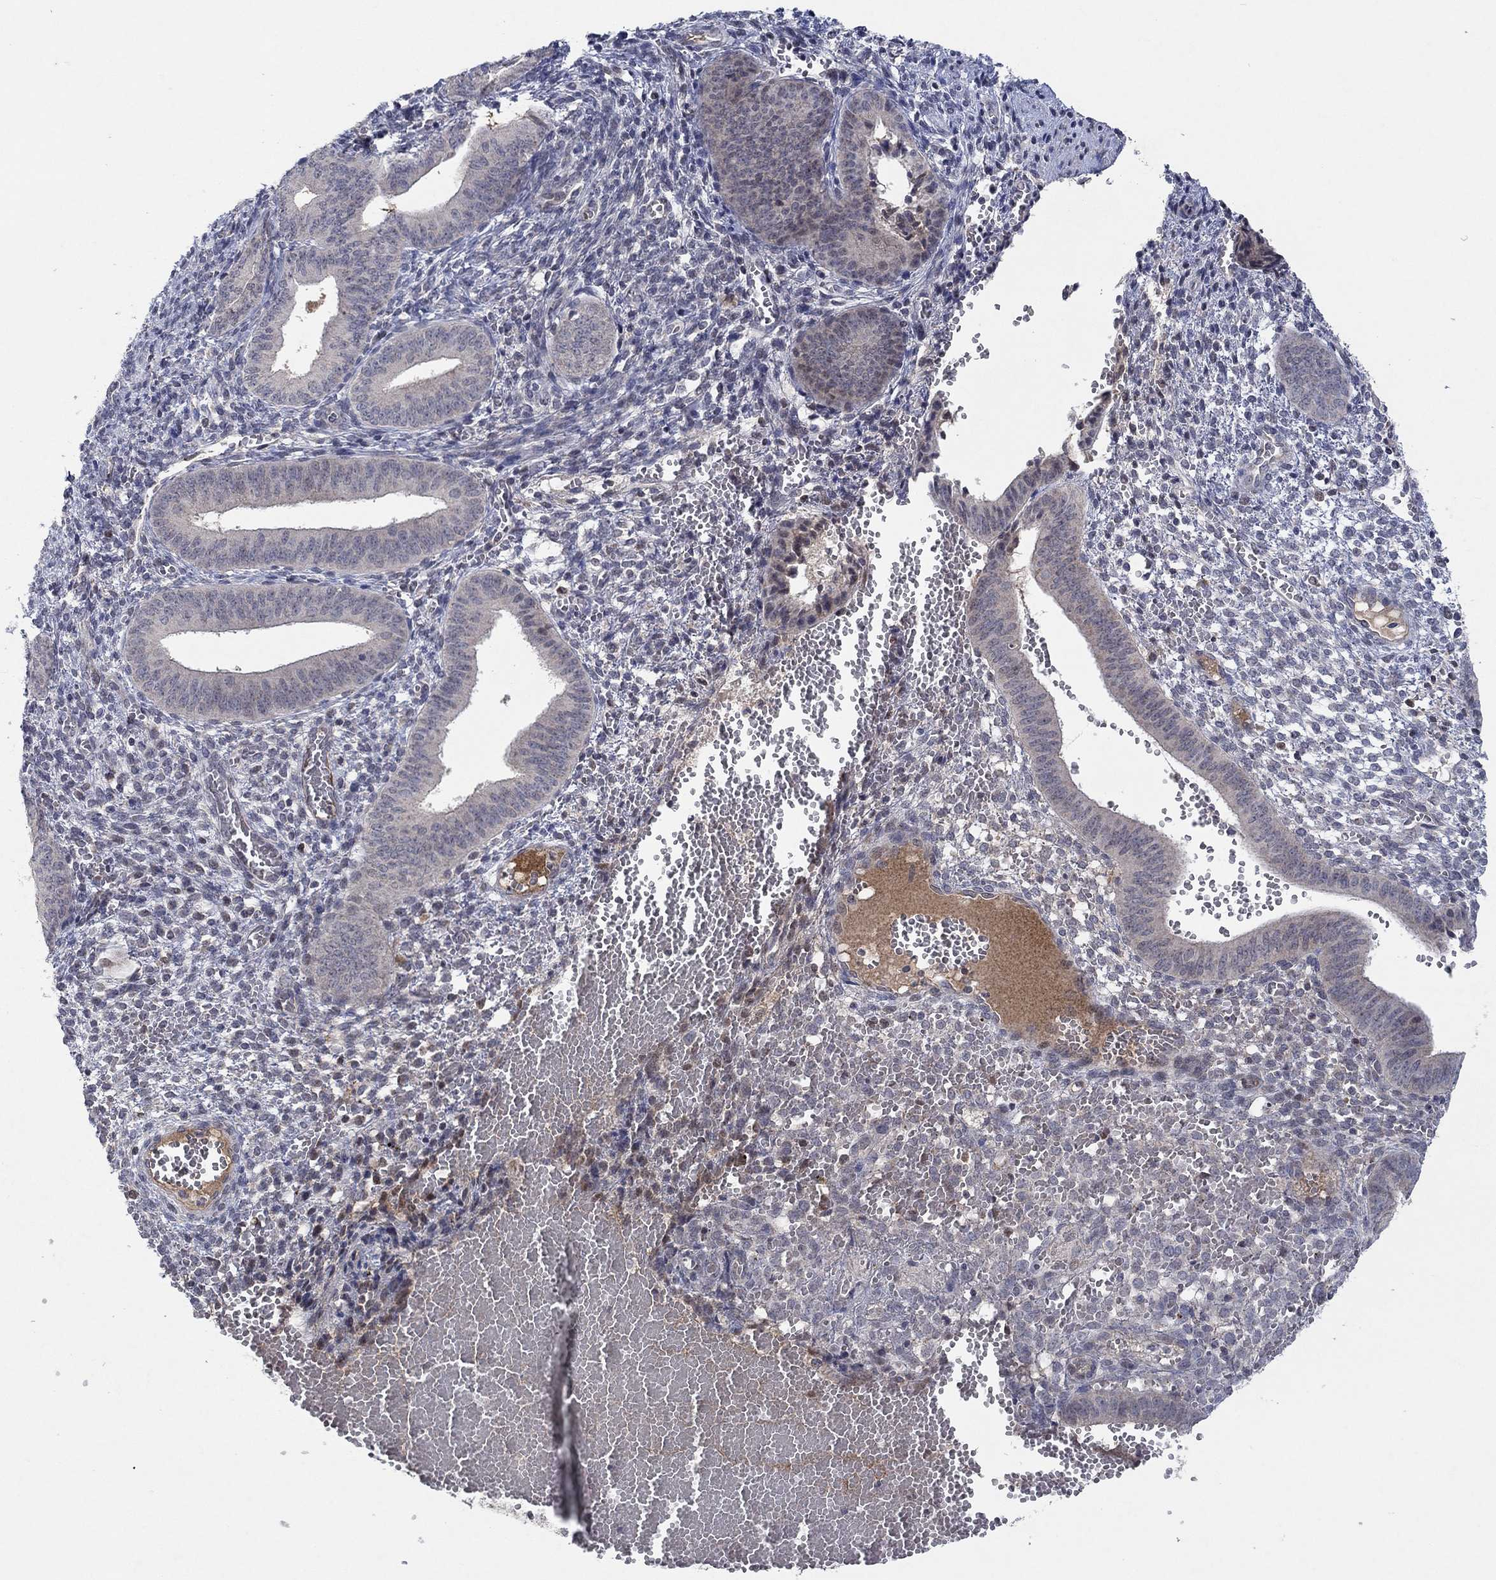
{"staining": {"intensity": "negative", "quantity": "none", "location": "none"}, "tissue": "endometrium", "cell_type": "Cells in endometrial stroma", "image_type": "normal", "snomed": [{"axis": "morphology", "description": "Normal tissue, NOS"}, {"axis": "topography", "description": "Endometrium"}], "caption": "Cells in endometrial stroma show no significant protein positivity in benign endometrium. Nuclei are stained in blue.", "gene": "IL4", "patient": {"sex": "female", "age": 42}}